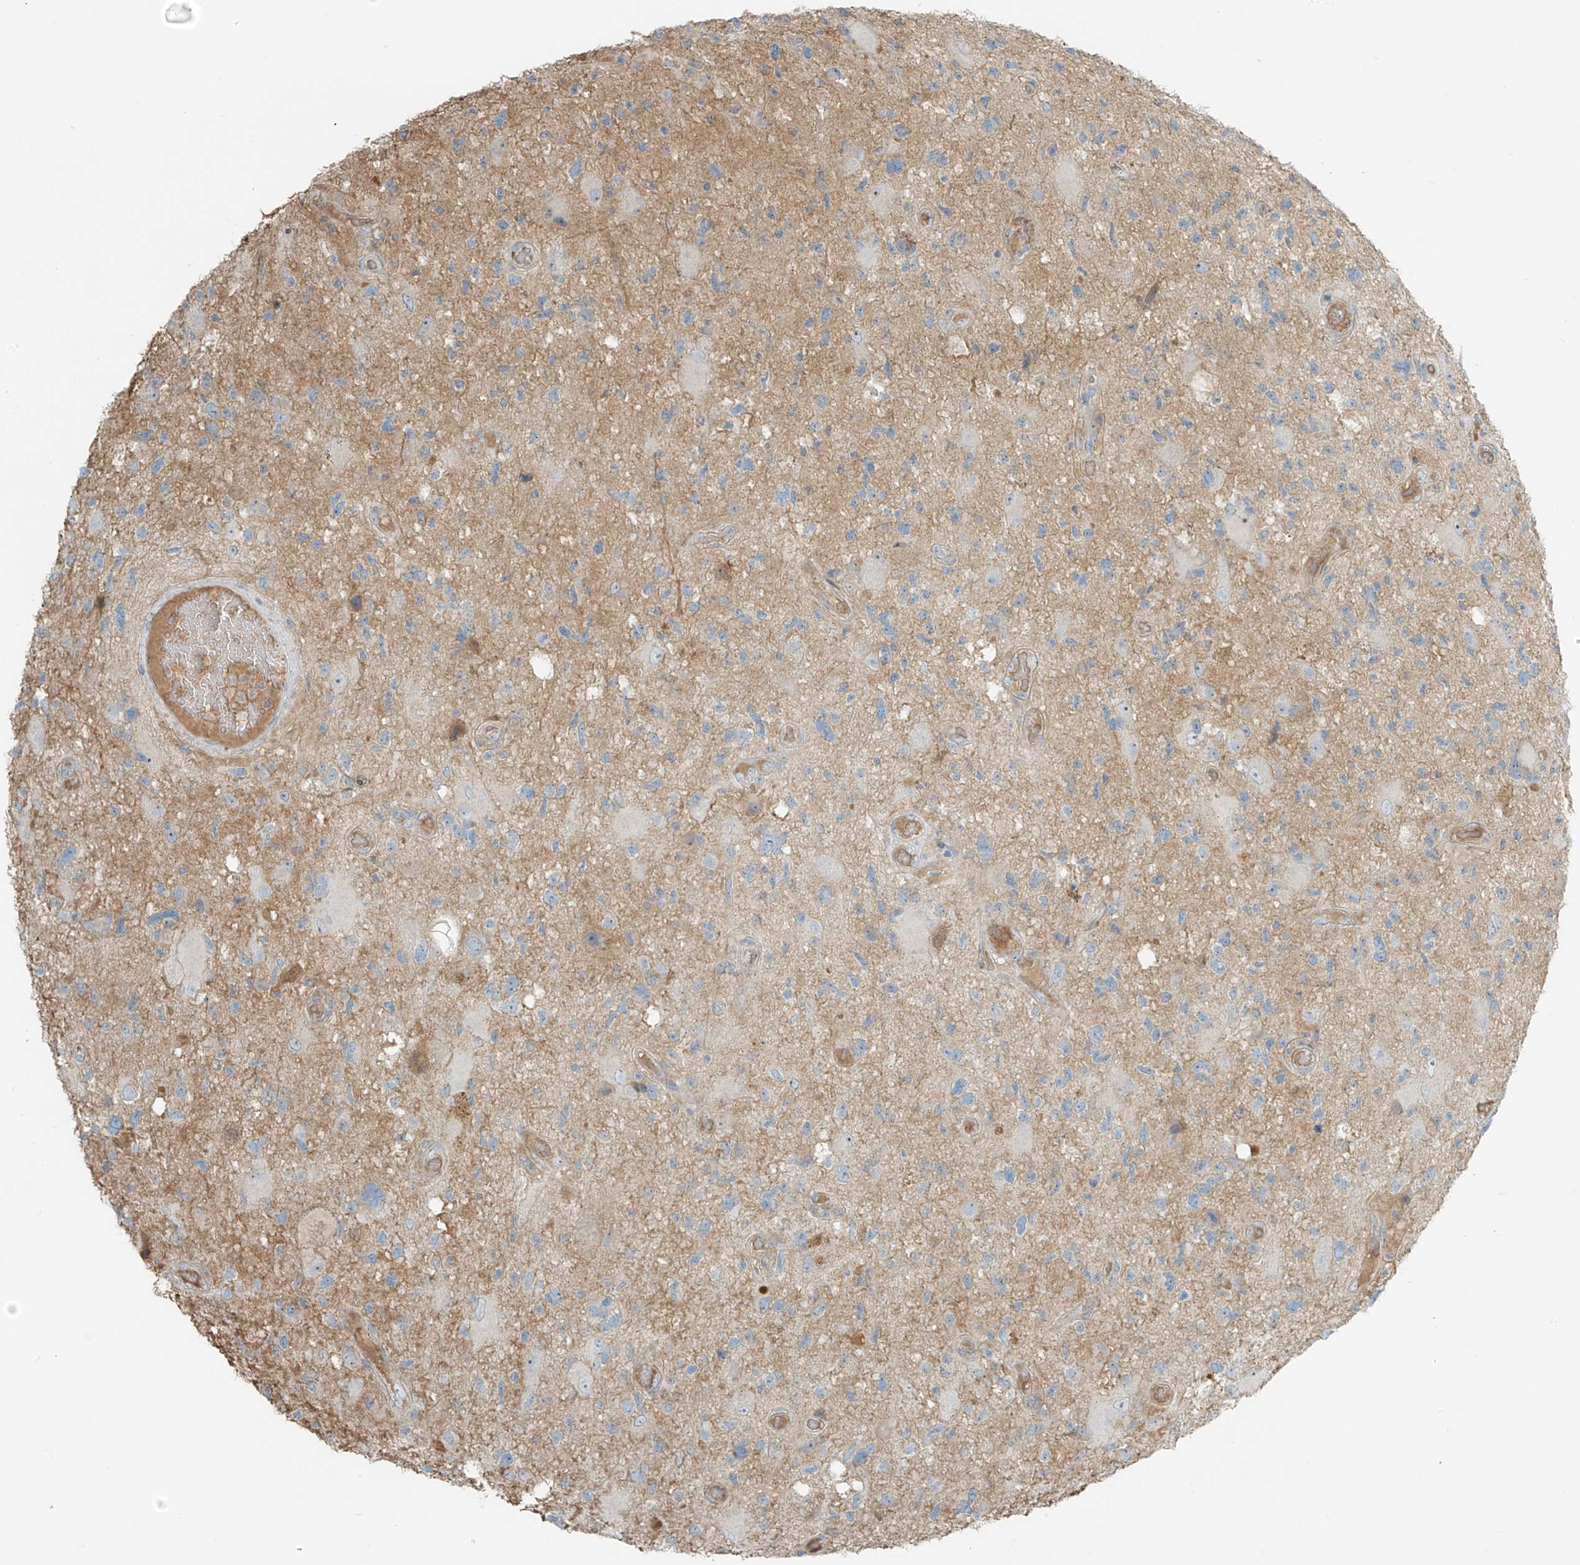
{"staining": {"intensity": "negative", "quantity": "none", "location": "none"}, "tissue": "glioma", "cell_type": "Tumor cells", "image_type": "cancer", "snomed": [{"axis": "morphology", "description": "Glioma, malignant, High grade"}, {"axis": "topography", "description": "Brain"}], "caption": "Immunohistochemistry (IHC) image of glioma stained for a protein (brown), which displays no expression in tumor cells. The staining is performed using DAB (3,3'-diaminobenzidine) brown chromogen with nuclei counter-stained in using hematoxylin.", "gene": "FAM131C", "patient": {"sex": "male", "age": 33}}